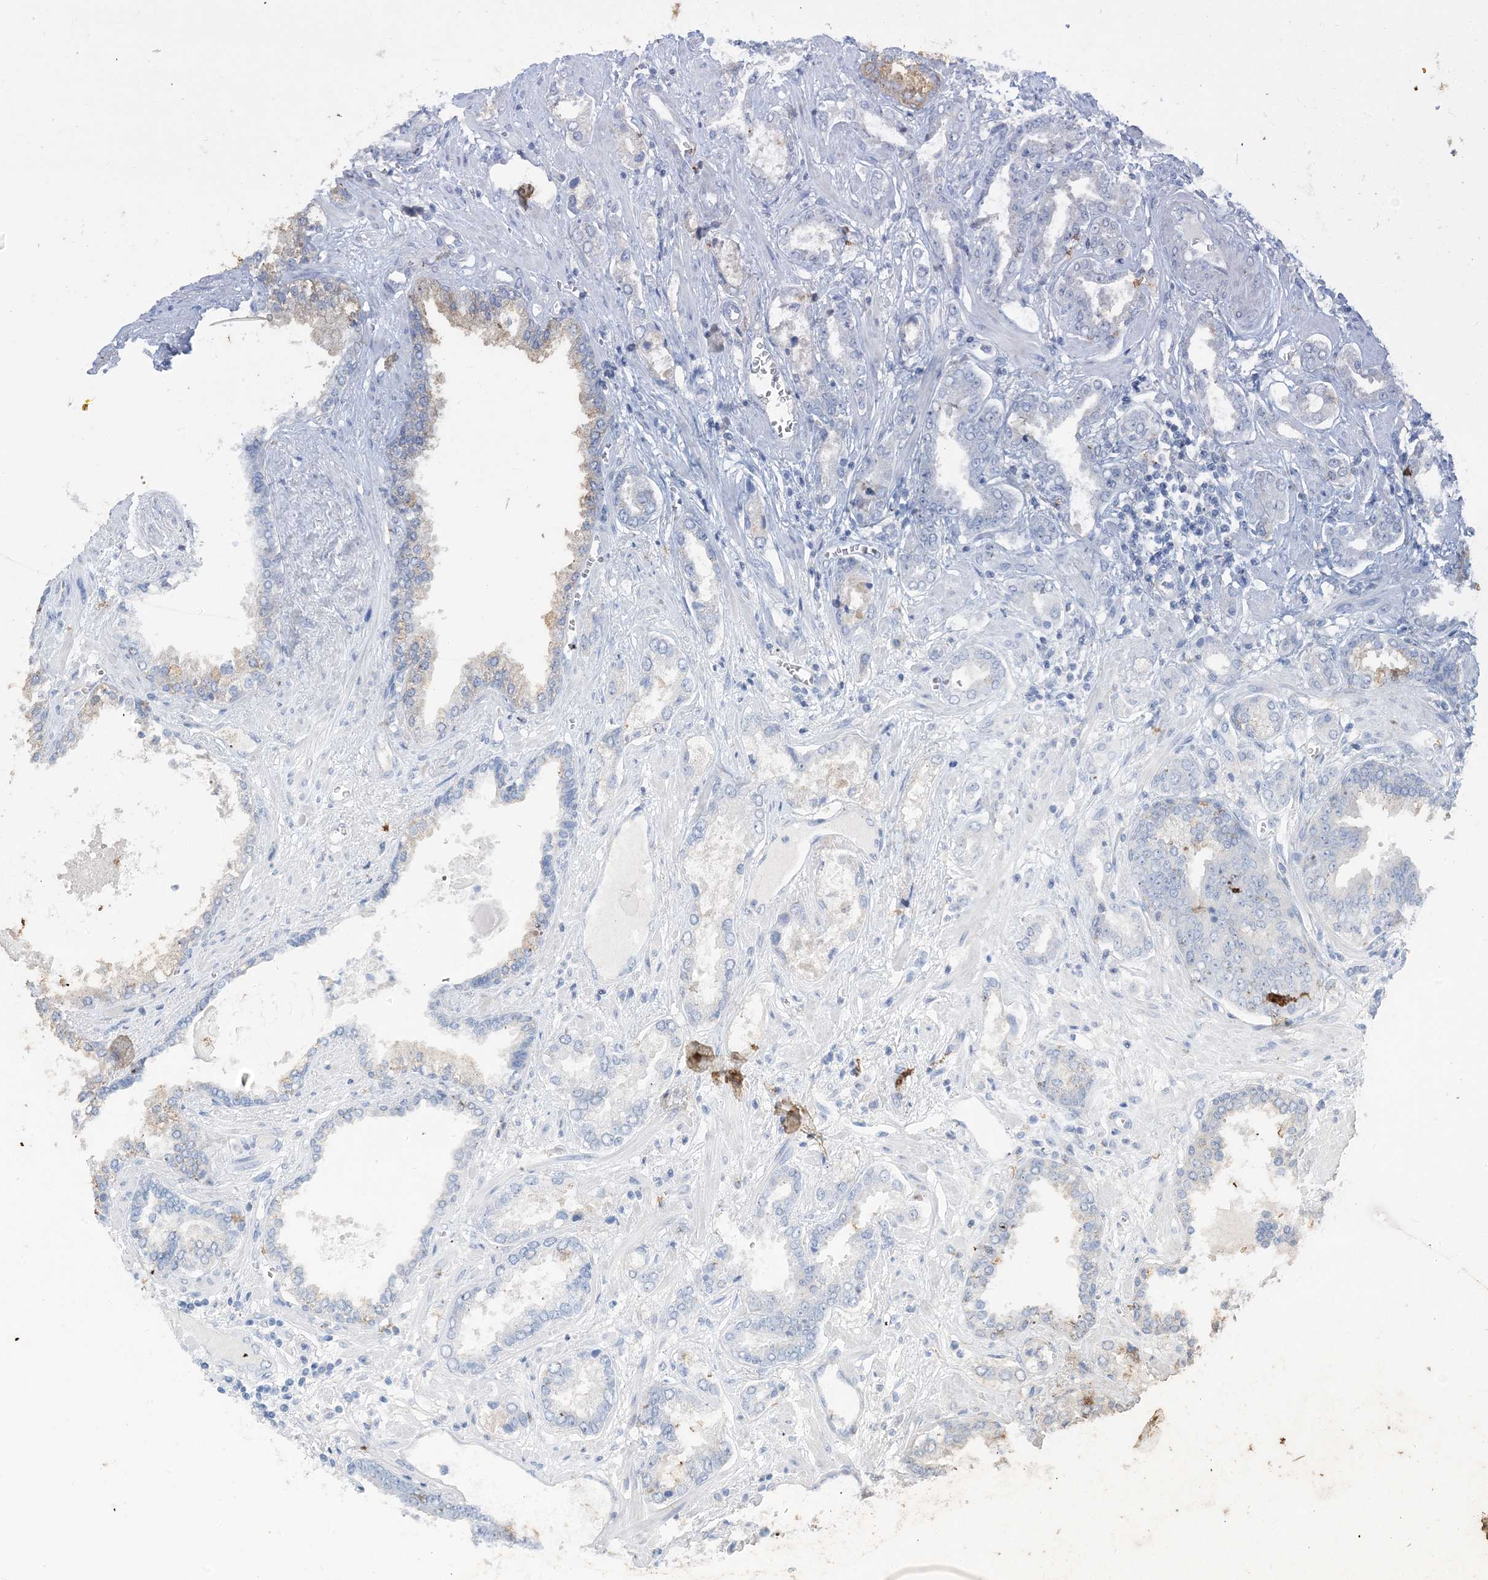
{"staining": {"intensity": "negative", "quantity": "none", "location": "none"}, "tissue": "prostate cancer", "cell_type": "Tumor cells", "image_type": "cancer", "snomed": [{"axis": "morphology", "description": "Adenocarcinoma, High grade"}, {"axis": "topography", "description": "Prostate and seminal vesicle, NOS"}], "caption": "The photomicrograph reveals no staining of tumor cells in adenocarcinoma (high-grade) (prostate).", "gene": "KPRP", "patient": {"sex": "male", "age": 67}}